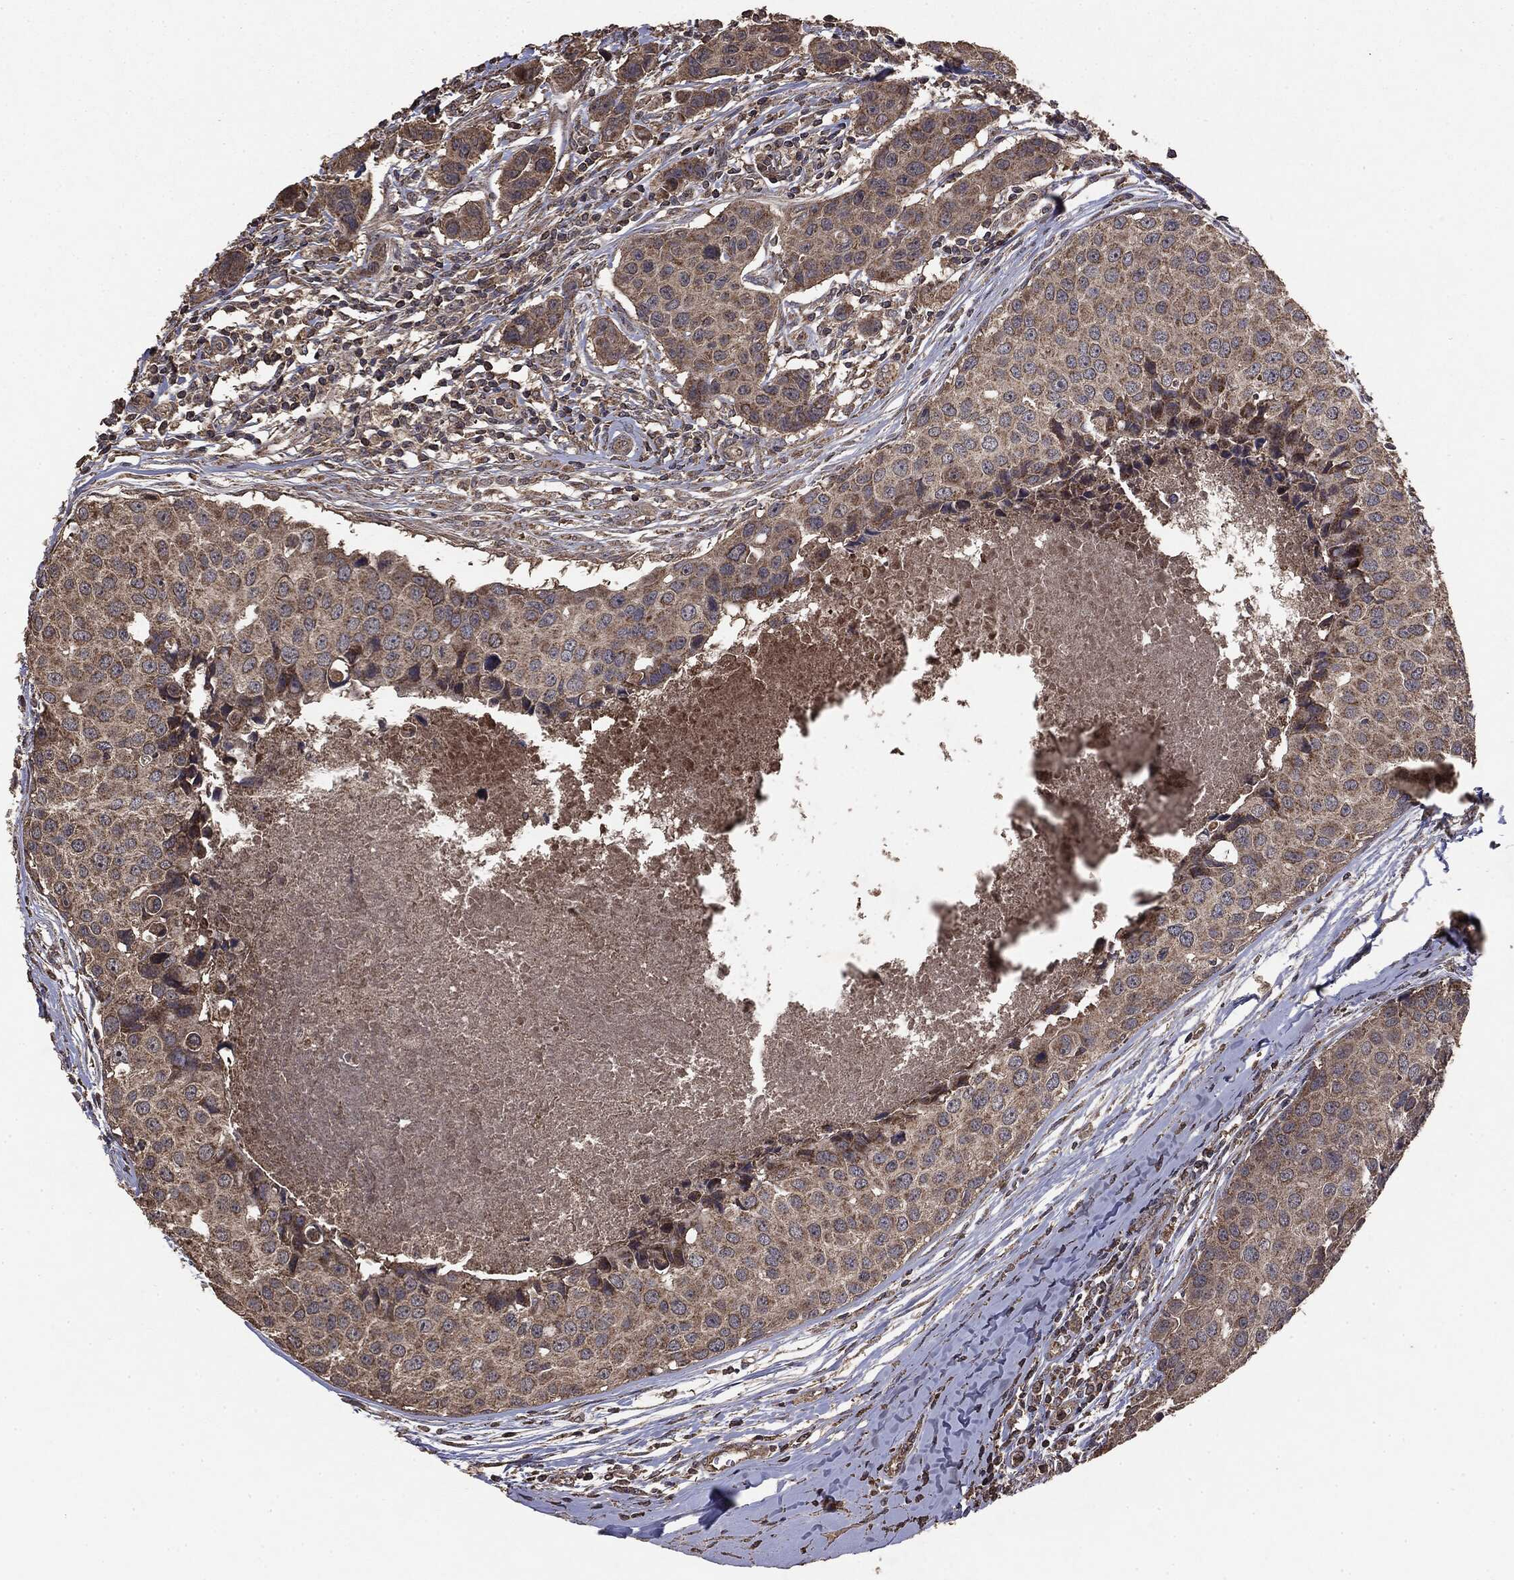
{"staining": {"intensity": "moderate", "quantity": ">75%", "location": "cytoplasmic/membranous"}, "tissue": "breast cancer", "cell_type": "Tumor cells", "image_type": "cancer", "snomed": [{"axis": "morphology", "description": "Duct carcinoma"}, {"axis": "topography", "description": "Breast"}], "caption": "A brown stain labels moderate cytoplasmic/membranous positivity of a protein in human breast cancer (invasive ductal carcinoma) tumor cells.", "gene": "MTOR", "patient": {"sex": "female", "age": 24}}